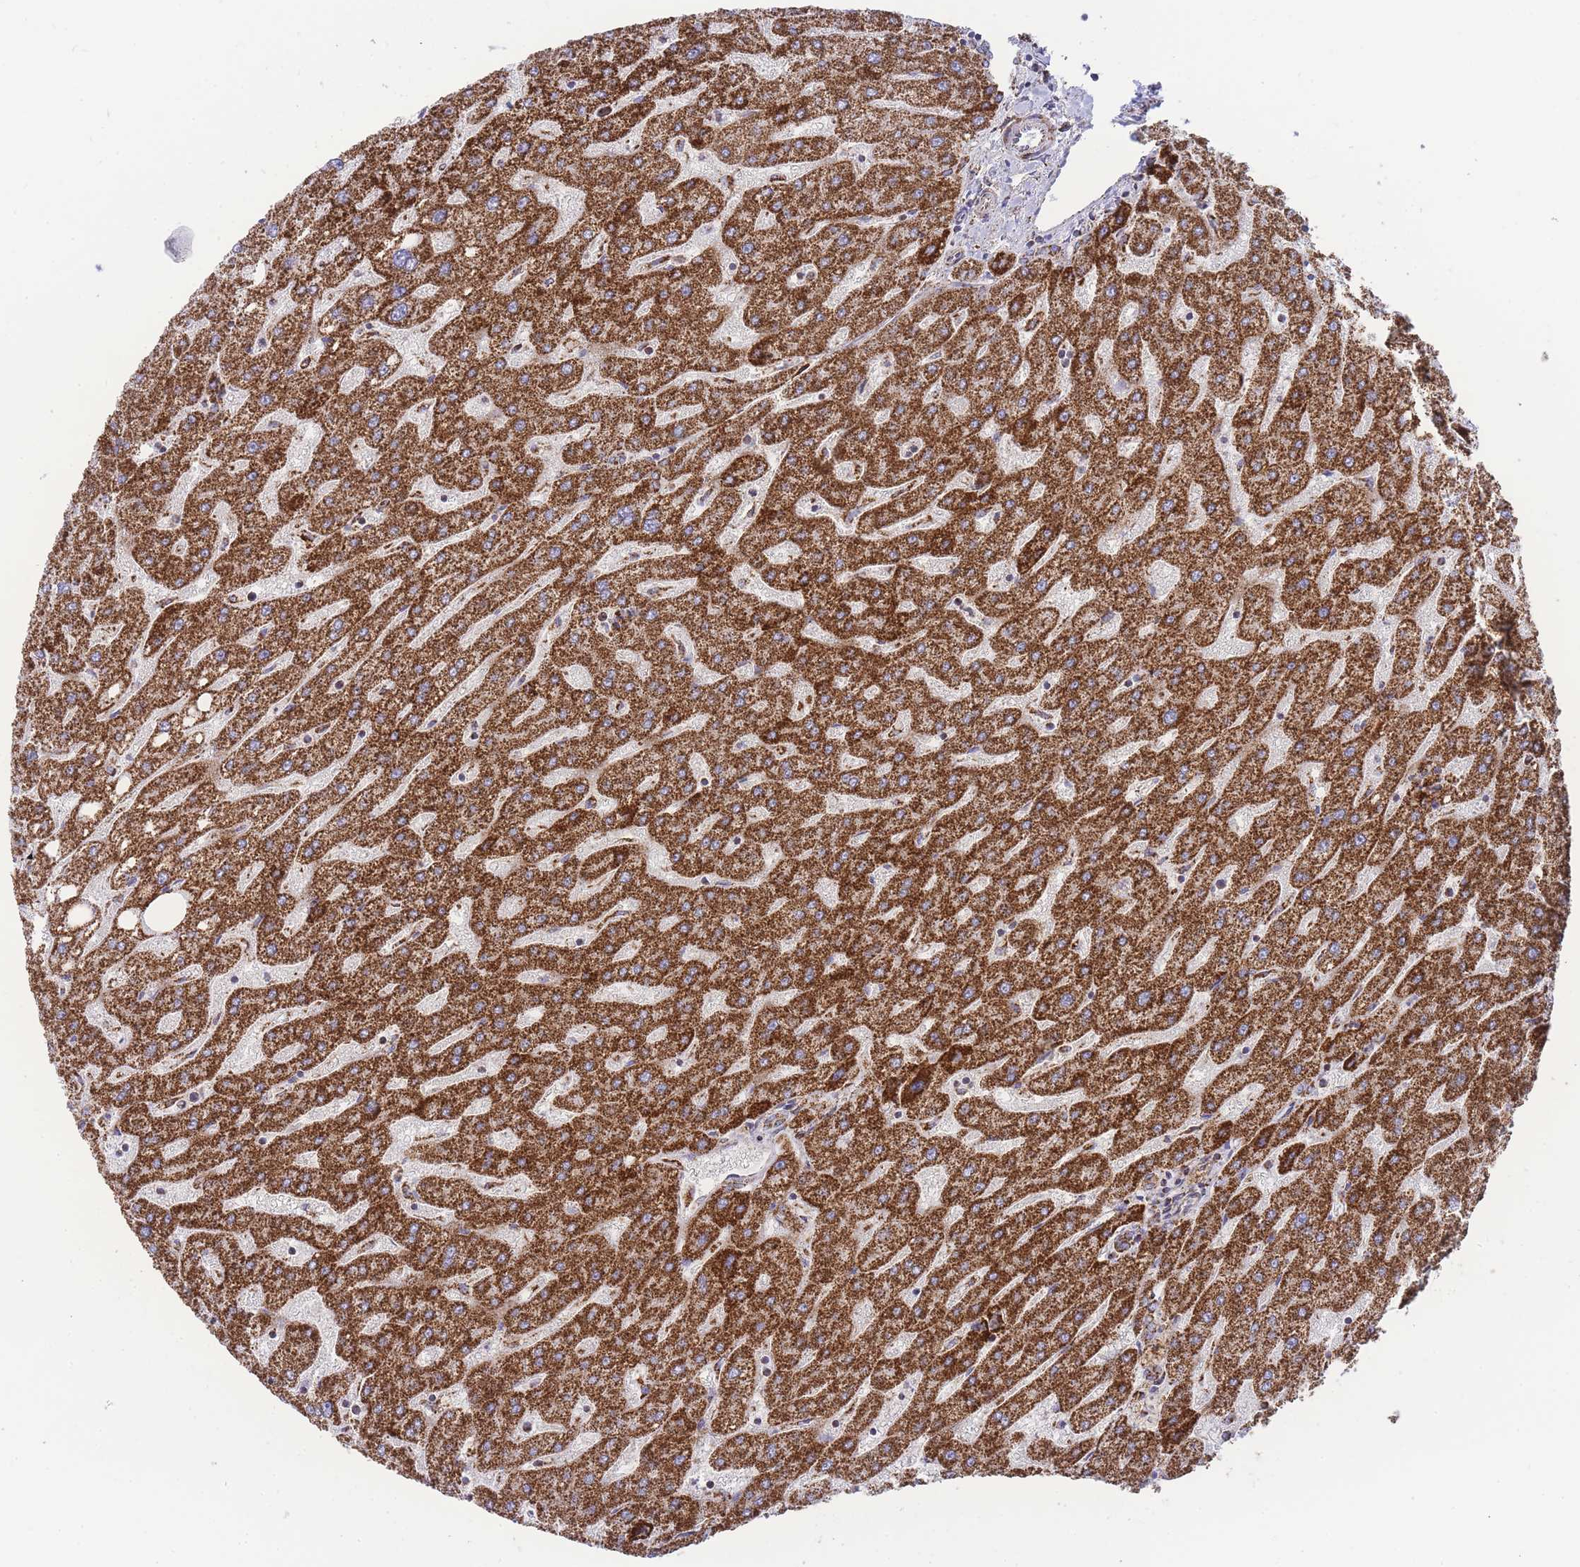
{"staining": {"intensity": "strong", "quantity": ">75%", "location": "cytoplasmic/membranous"}, "tissue": "liver", "cell_type": "Cholangiocytes", "image_type": "normal", "snomed": [{"axis": "morphology", "description": "Normal tissue, NOS"}, {"axis": "topography", "description": "Liver"}], "caption": "IHC staining of normal liver, which demonstrates high levels of strong cytoplasmic/membranous positivity in about >75% of cholangiocytes indicating strong cytoplasmic/membranous protein positivity. The staining was performed using DAB (brown) for protein detection and nuclei were counterstained in hematoxylin (blue).", "gene": "GSTM1", "patient": {"sex": "male", "age": 67}}